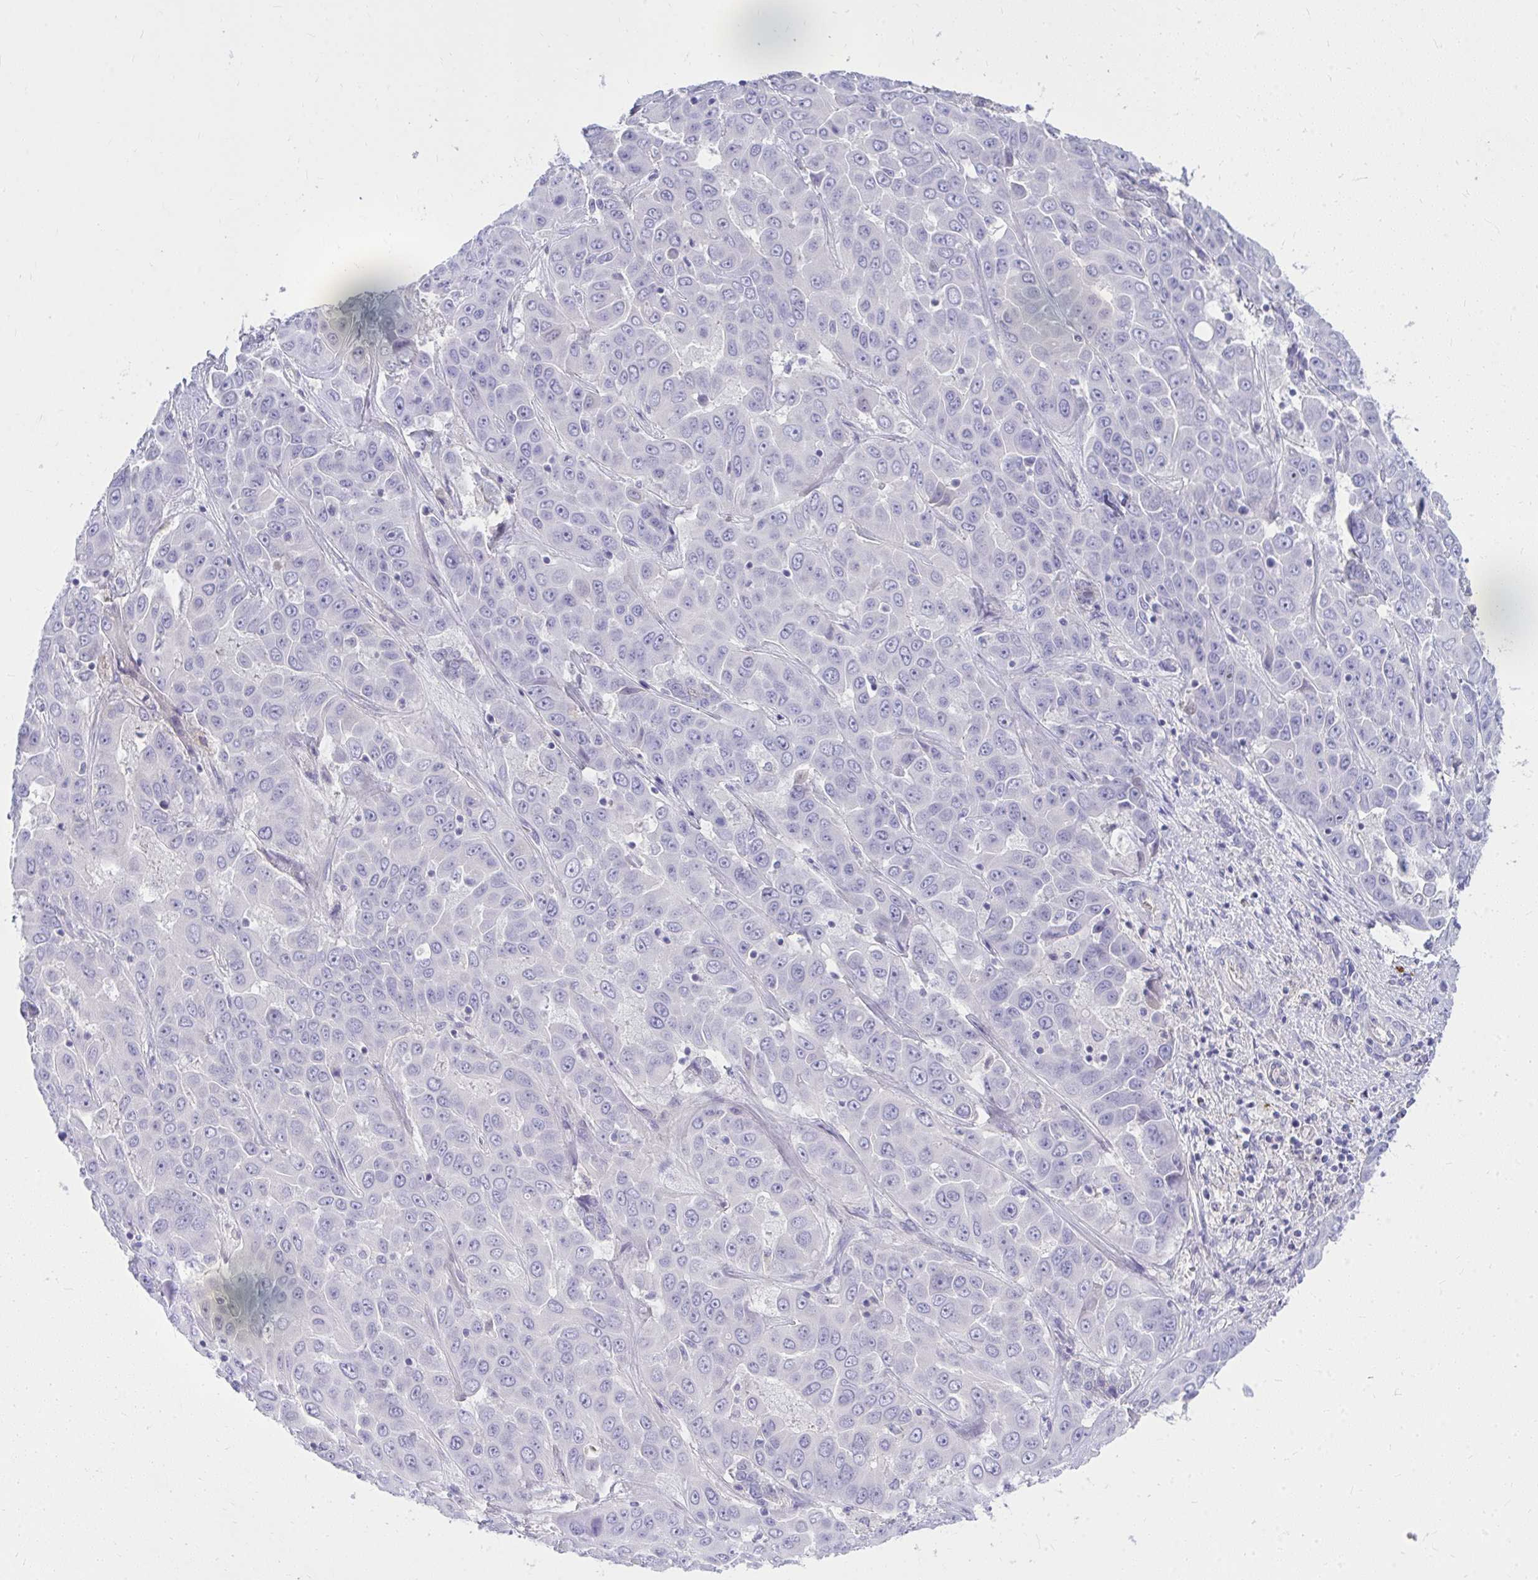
{"staining": {"intensity": "negative", "quantity": "none", "location": "none"}, "tissue": "liver cancer", "cell_type": "Tumor cells", "image_type": "cancer", "snomed": [{"axis": "morphology", "description": "Cholangiocarcinoma"}, {"axis": "topography", "description": "Liver"}], "caption": "A photomicrograph of cholangiocarcinoma (liver) stained for a protein shows no brown staining in tumor cells.", "gene": "LRRC36", "patient": {"sex": "female", "age": 52}}